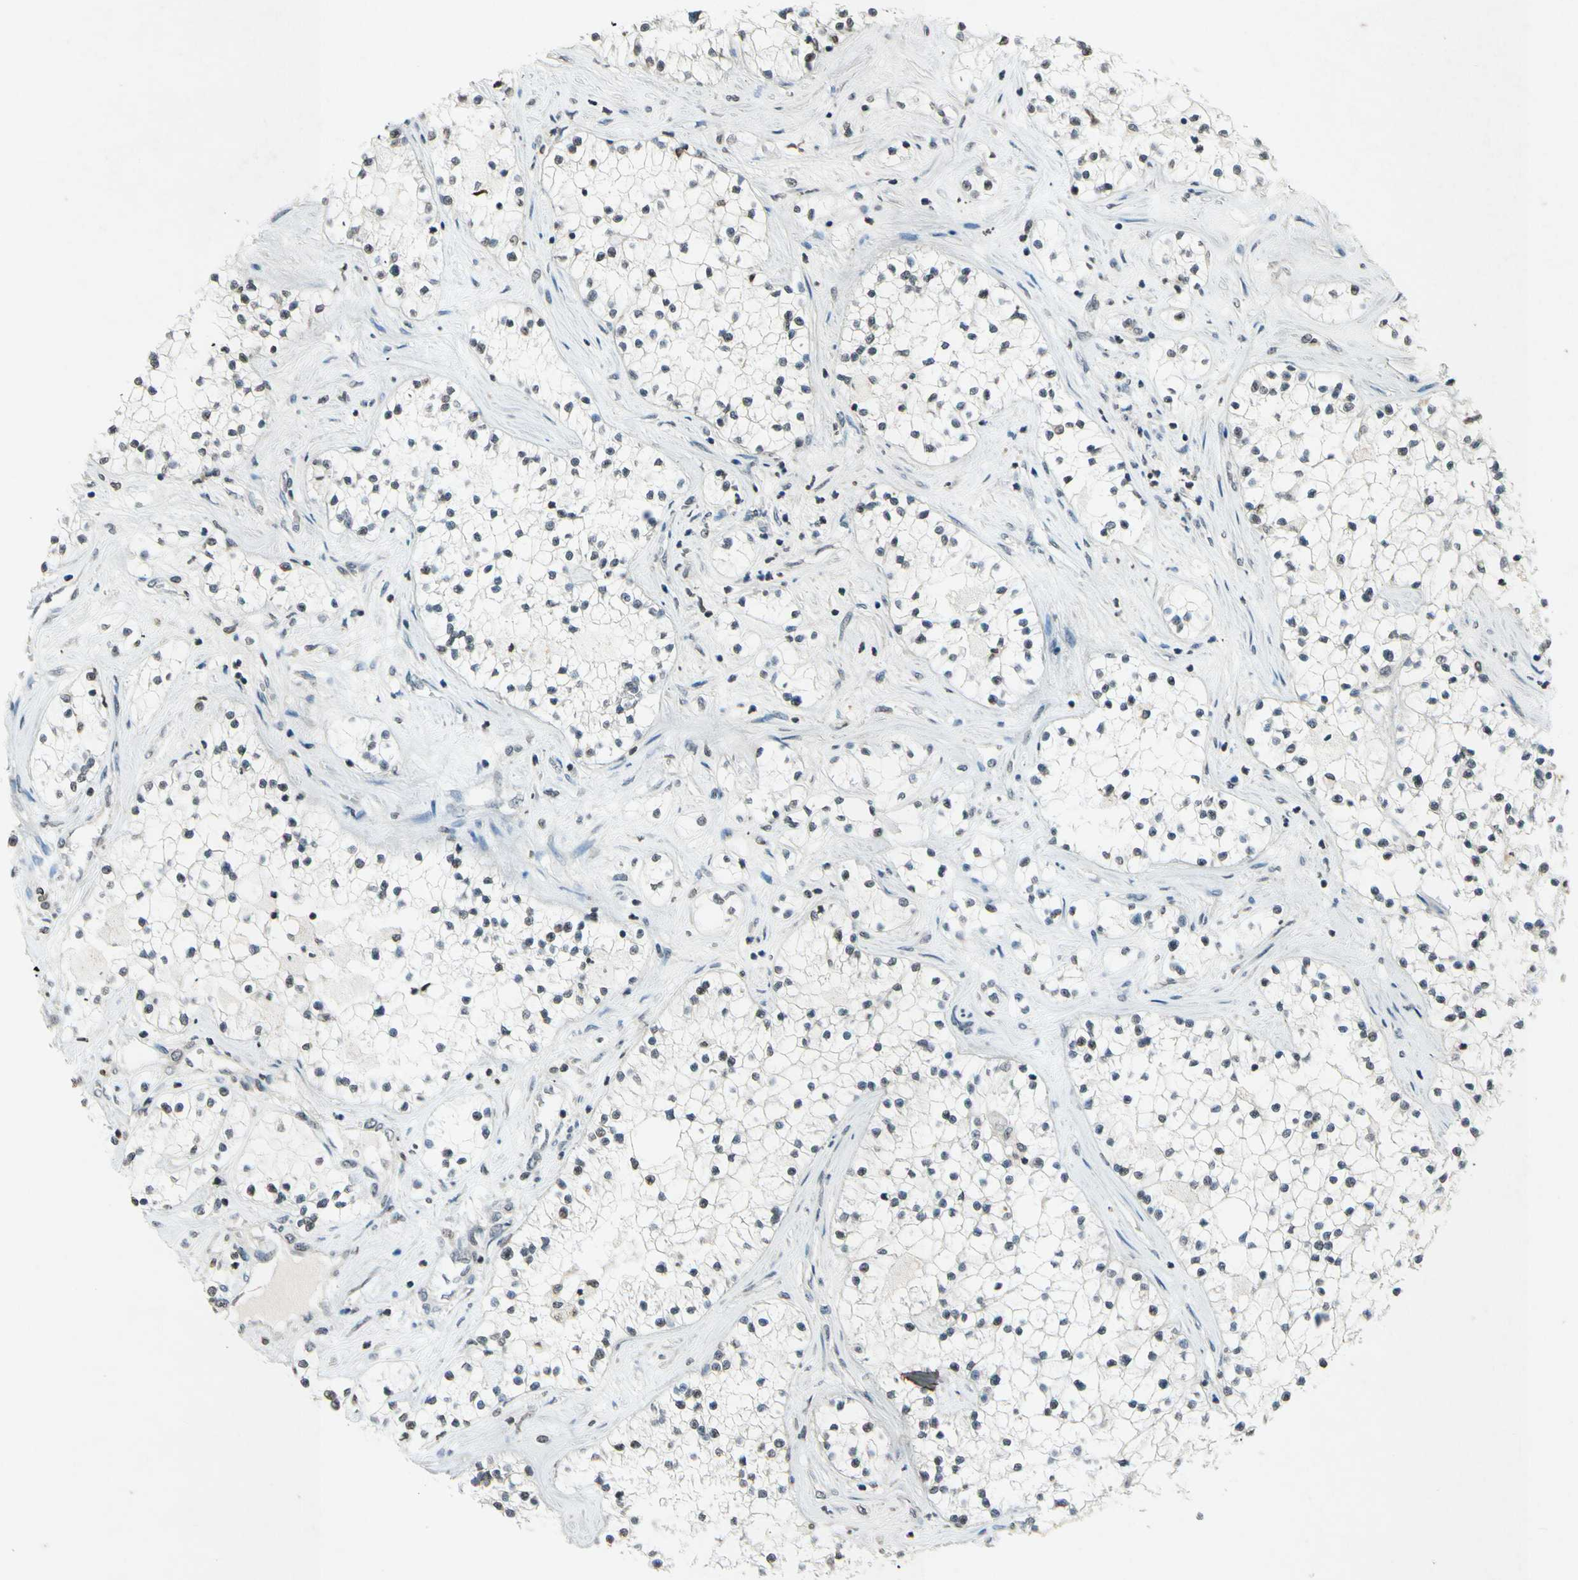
{"staining": {"intensity": "negative", "quantity": "none", "location": "none"}, "tissue": "renal cancer", "cell_type": "Tumor cells", "image_type": "cancer", "snomed": [{"axis": "morphology", "description": "Adenocarcinoma, NOS"}, {"axis": "topography", "description": "Kidney"}], "caption": "Human adenocarcinoma (renal) stained for a protein using IHC demonstrates no positivity in tumor cells.", "gene": "CLDN11", "patient": {"sex": "male", "age": 68}}